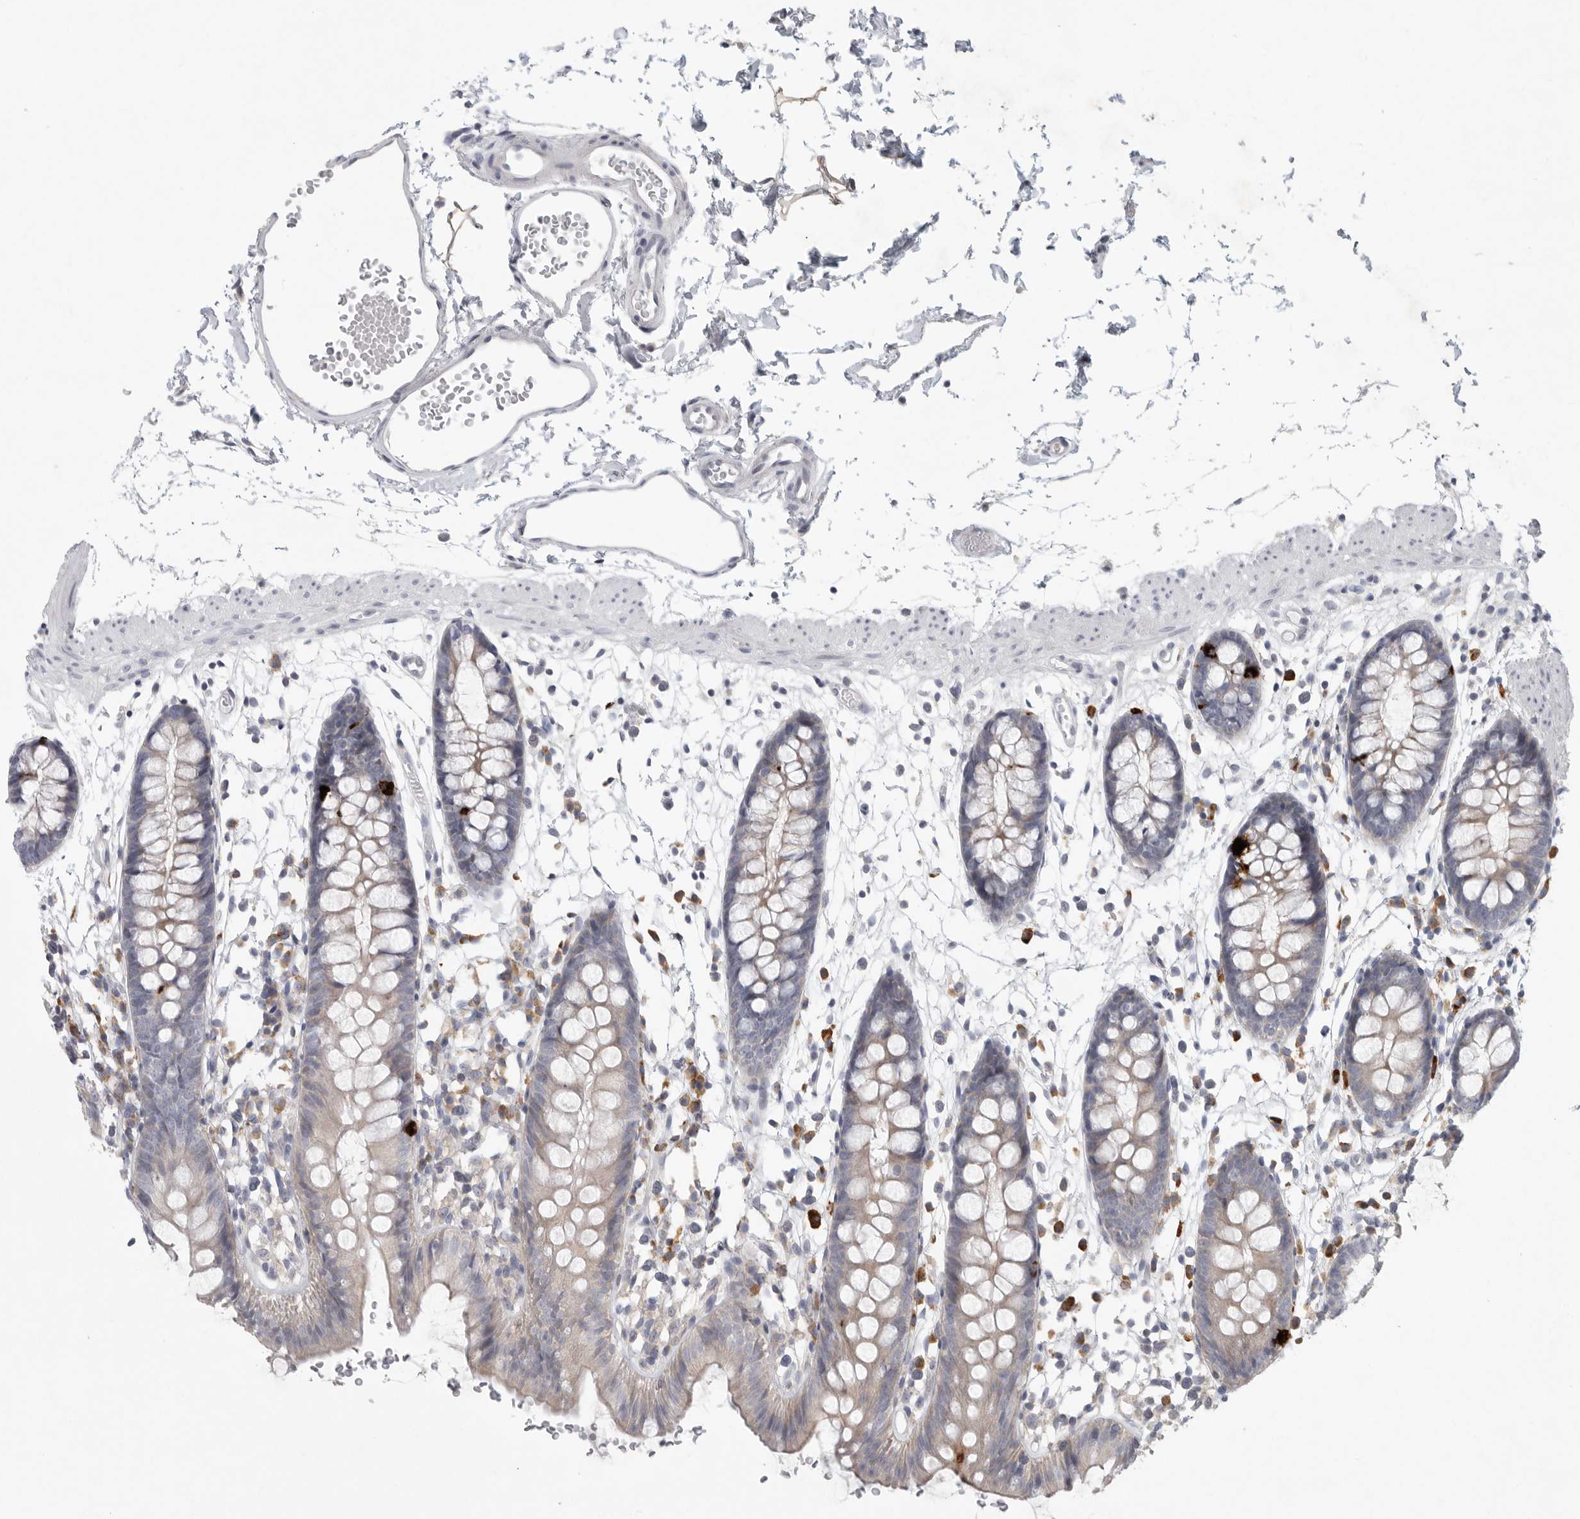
{"staining": {"intensity": "negative", "quantity": "none", "location": "none"}, "tissue": "colon", "cell_type": "Endothelial cells", "image_type": "normal", "snomed": [{"axis": "morphology", "description": "Normal tissue, NOS"}, {"axis": "topography", "description": "Colon"}], "caption": "Immunohistochemistry (IHC) micrograph of normal human colon stained for a protein (brown), which demonstrates no positivity in endothelial cells. Nuclei are stained in blue.", "gene": "TMEM69", "patient": {"sex": "male", "age": 56}}